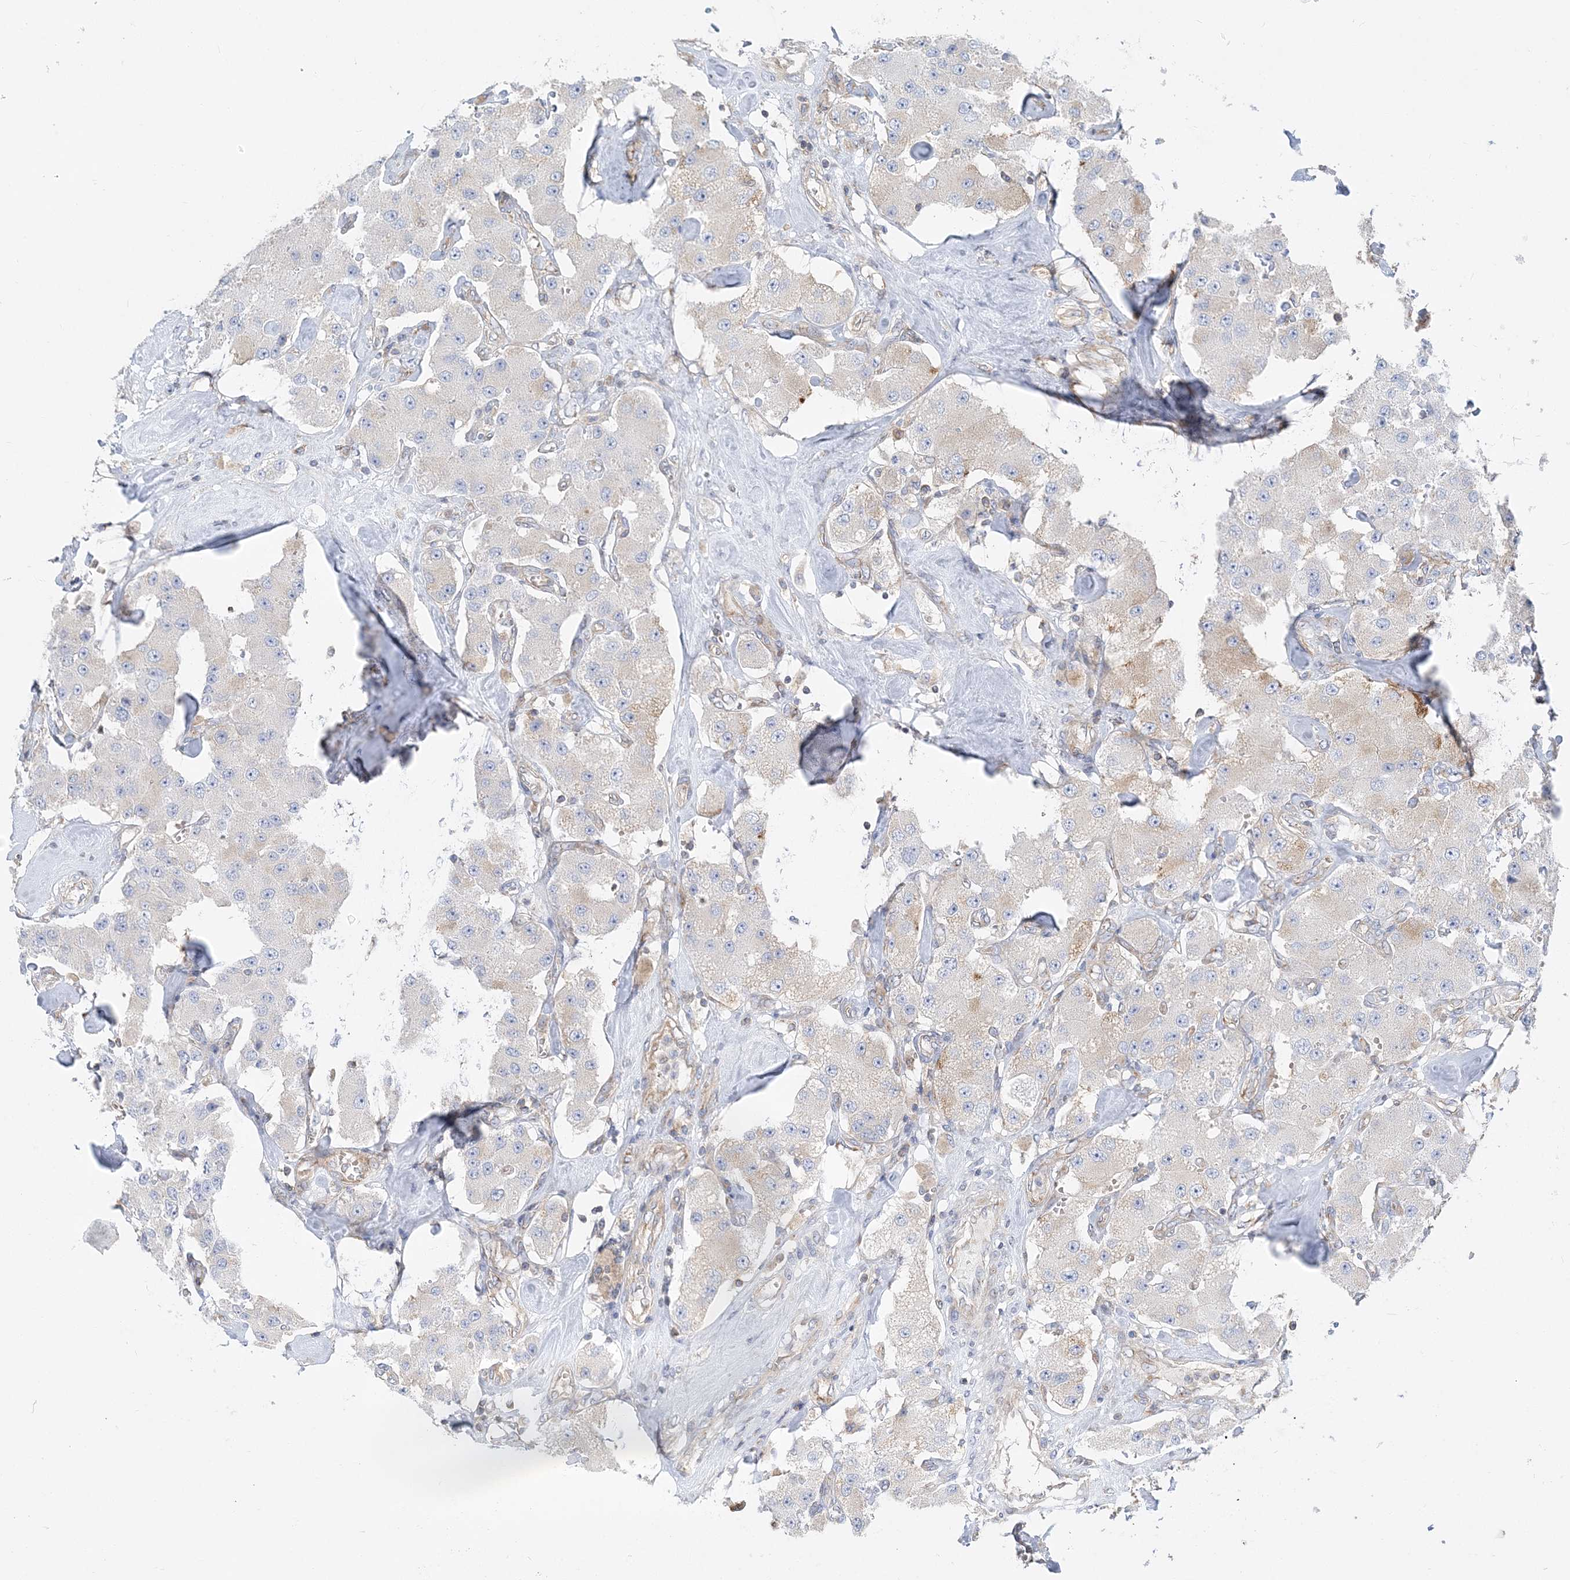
{"staining": {"intensity": "weak", "quantity": "<25%", "location": "cytoplasmic/membranous"}, "tissue": "carcinoid", "cell_type": "Tumor cells", "image_type": "cancer", "snomed": [{"axis": "morphology", "description": "Carcinoid, malignant, NOS"}, {"axis": "topography", "description": "Pancreas"}], "caption": "The photomicrograph demonstrates no significant expression in tumor cells of carcinoid. (DAB IHC with hematoxylin counter stain).", "gene": "FAM114A2", "patient": {"sex": "male", "age": 41}}